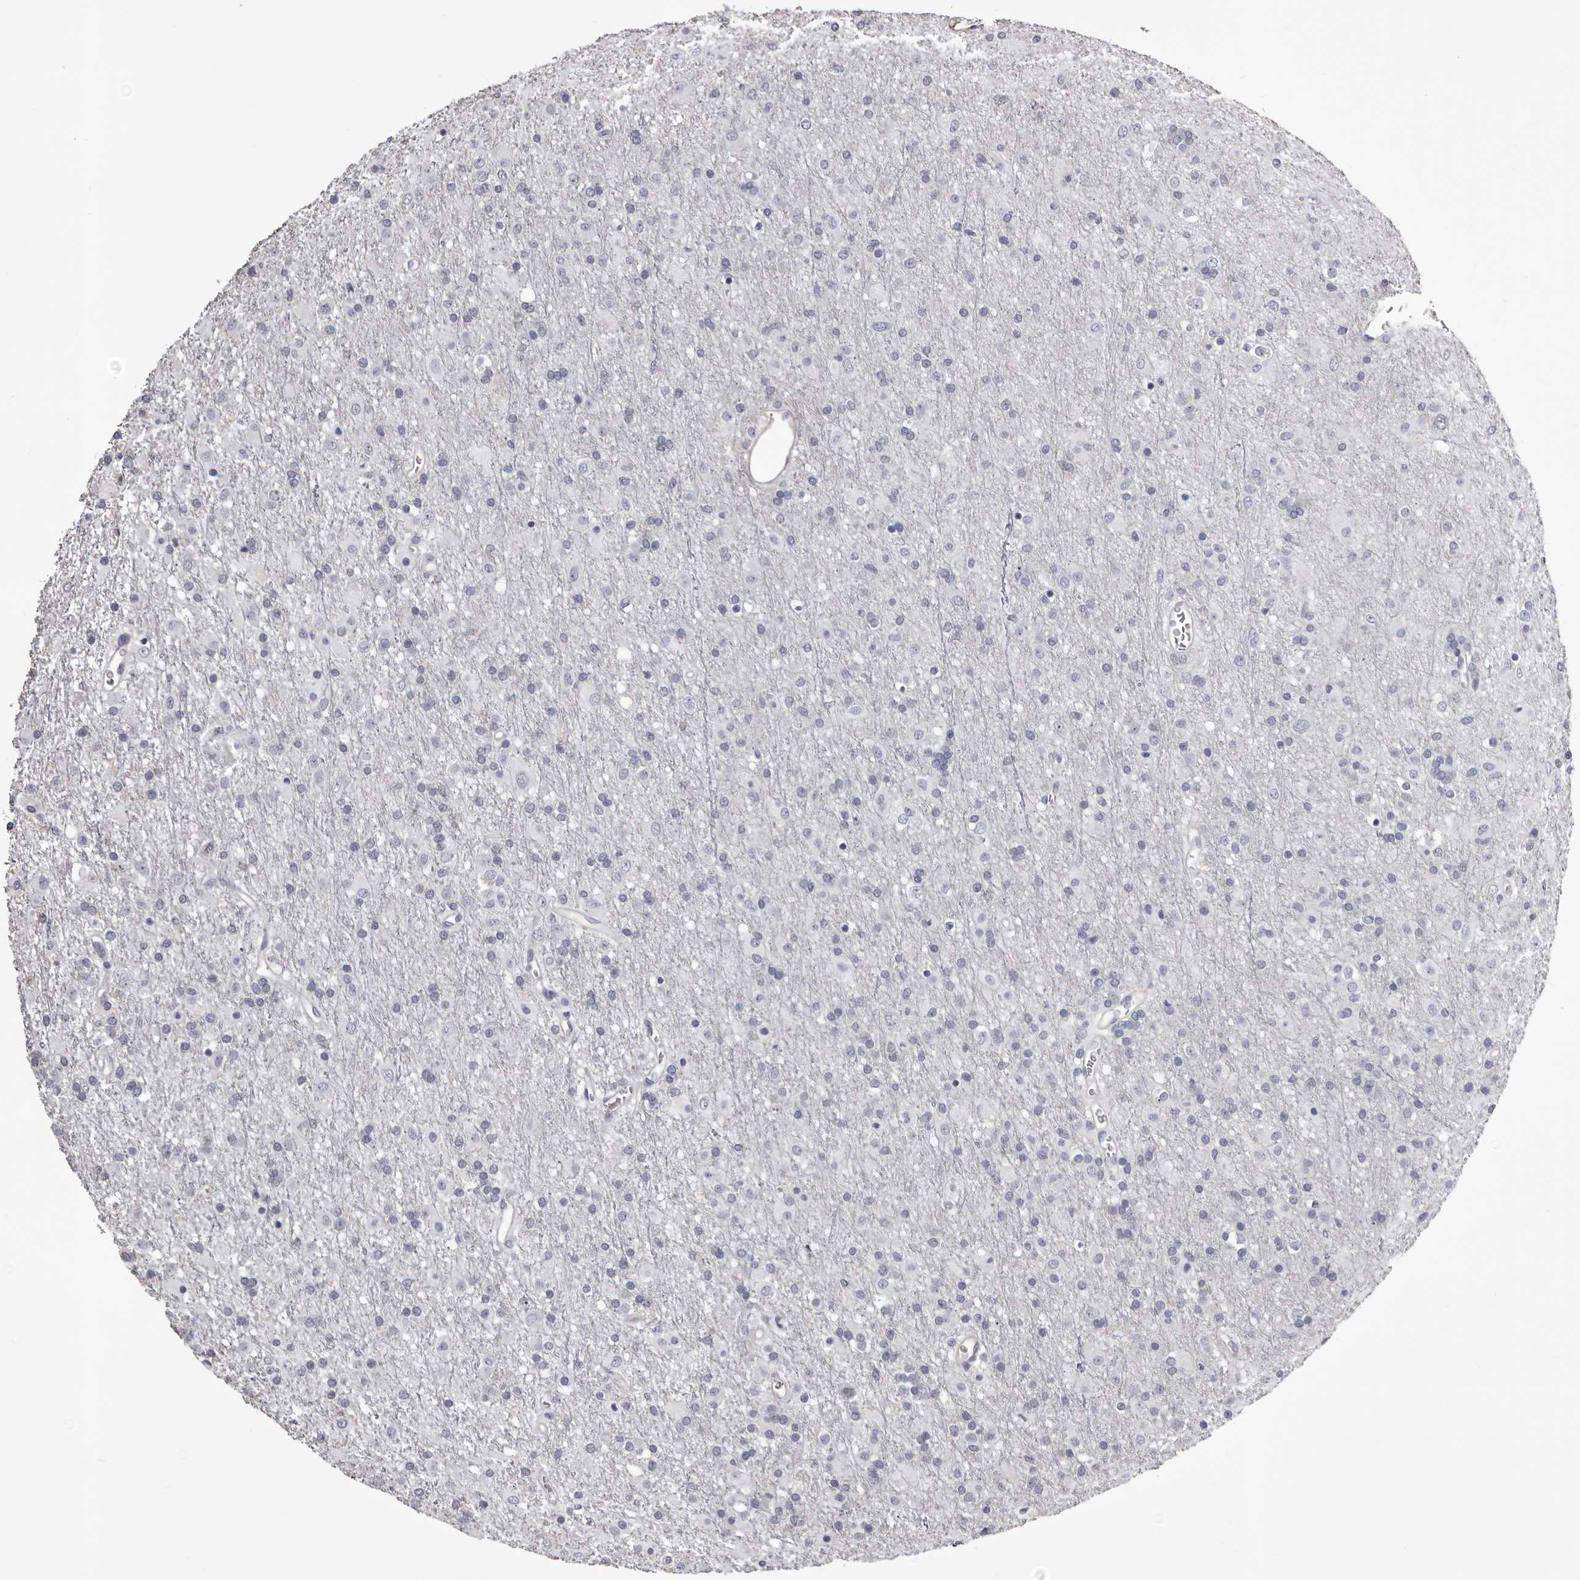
{"staining": {"intensity": "negative", "quantity": "none", "location": "none"}, "tissue": "glioma", "cell_type": "Tumor cells", "image_type": "cancer", "snomed": [{"axis": "morphology", "description": "Glioma, malignant, Low grade"}, {"axis": "topography", "description": "Brain"}], "caption": "This histopathology image is of glioma stained with IHC to label a protein in brown with the nuclei are counter-stained blue. There is no expression in tumor cells.", "gene": "LAD1", "patient": {"sex": "male", "age": 65}}